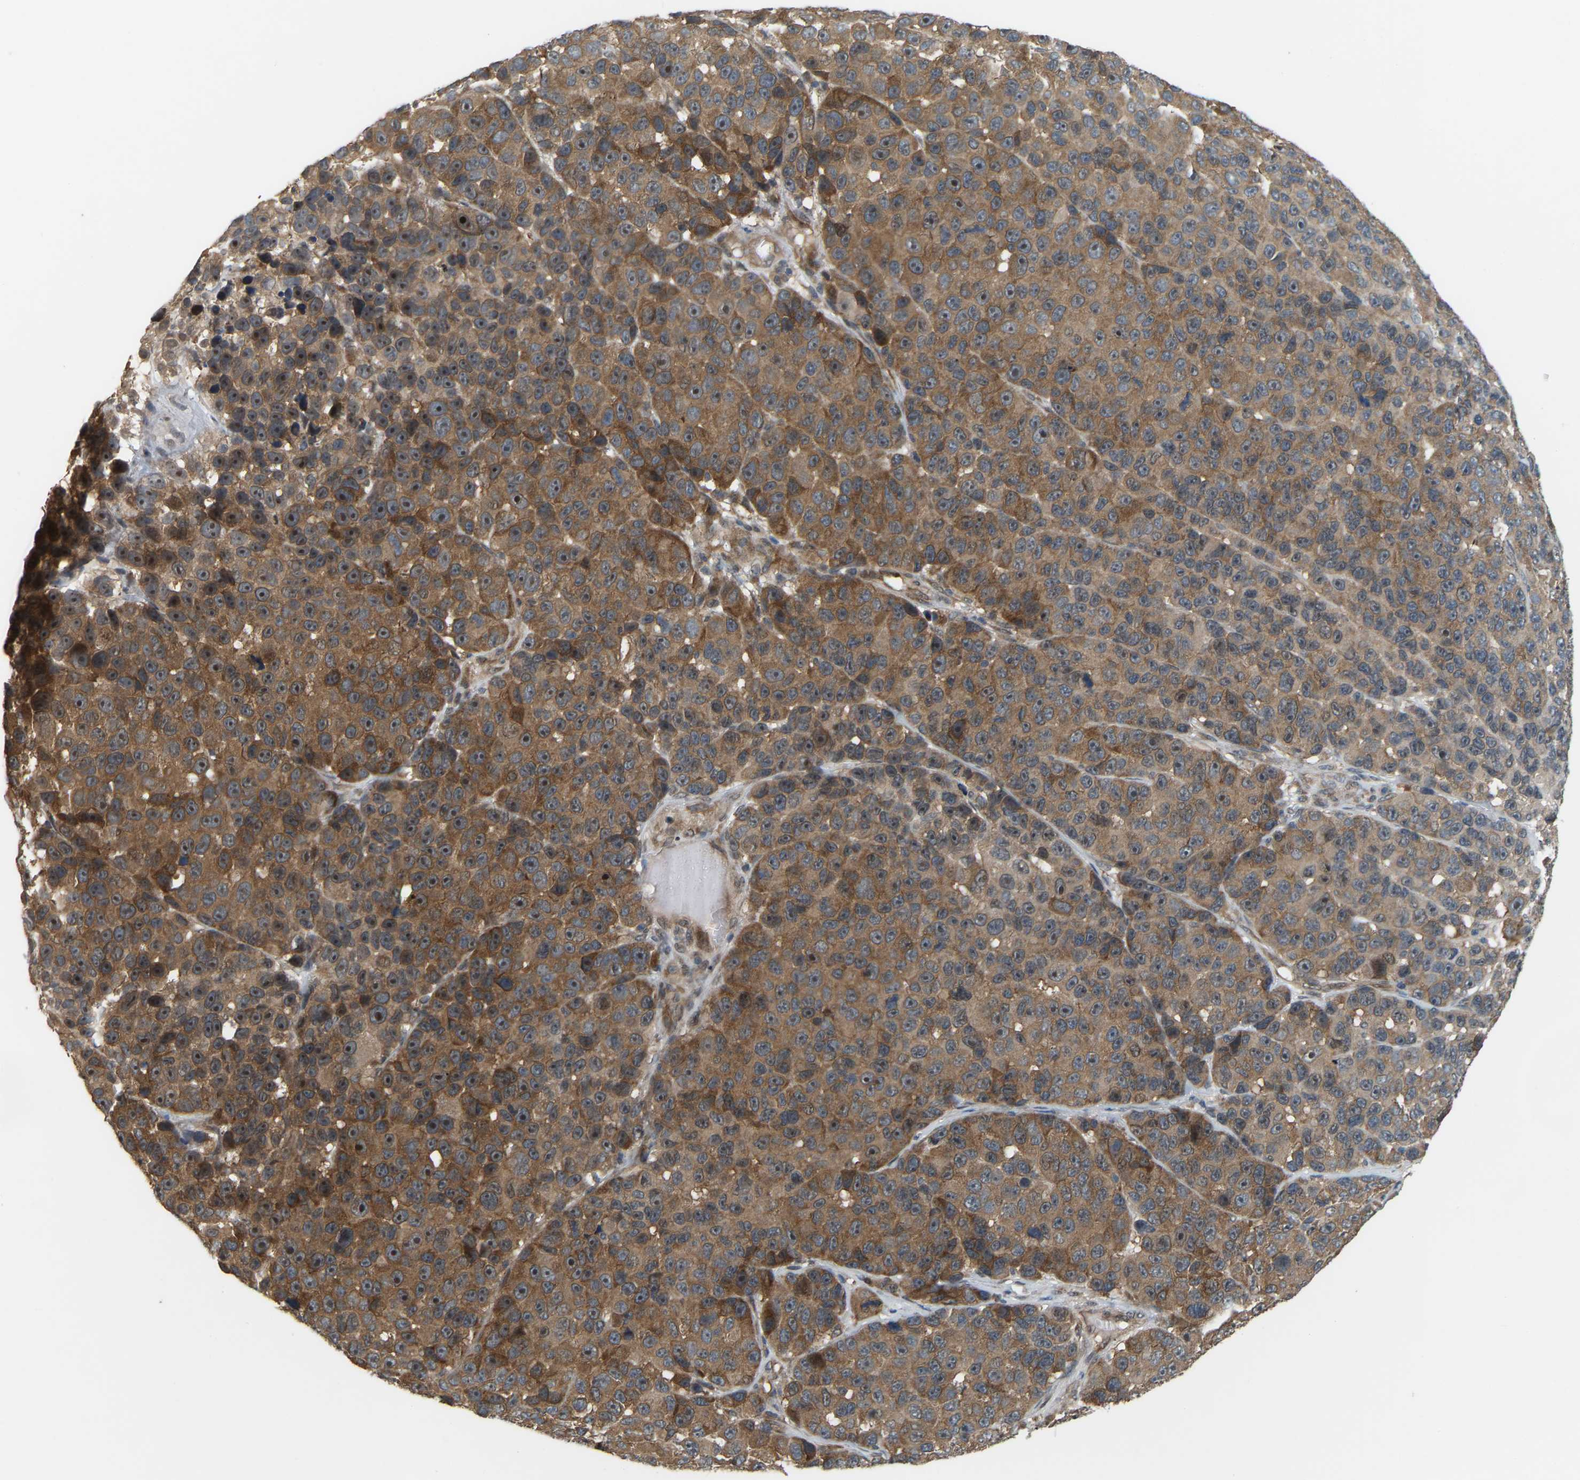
{"staining": {"intensity": "moderate", "quantity": ">75%", "location": "cytoplasmic/membranous"}, "tissue": "melanoma", "cell_type": "Tumor cells", "image_type": "cancer", "snomed": [{"axis": "morphology", "description": "Malignant melanoma, NOS"}, {"axis": "topography", "description": "Skin"}], "caption": "Approximately >75% of tumor cells in malignant melanoma display moderate cytoplasmic/membranous protein staining as visualized by brown immunohistochemical staining.", "gene": "CROT", "patient": {"sex": "male", "age": 53}}